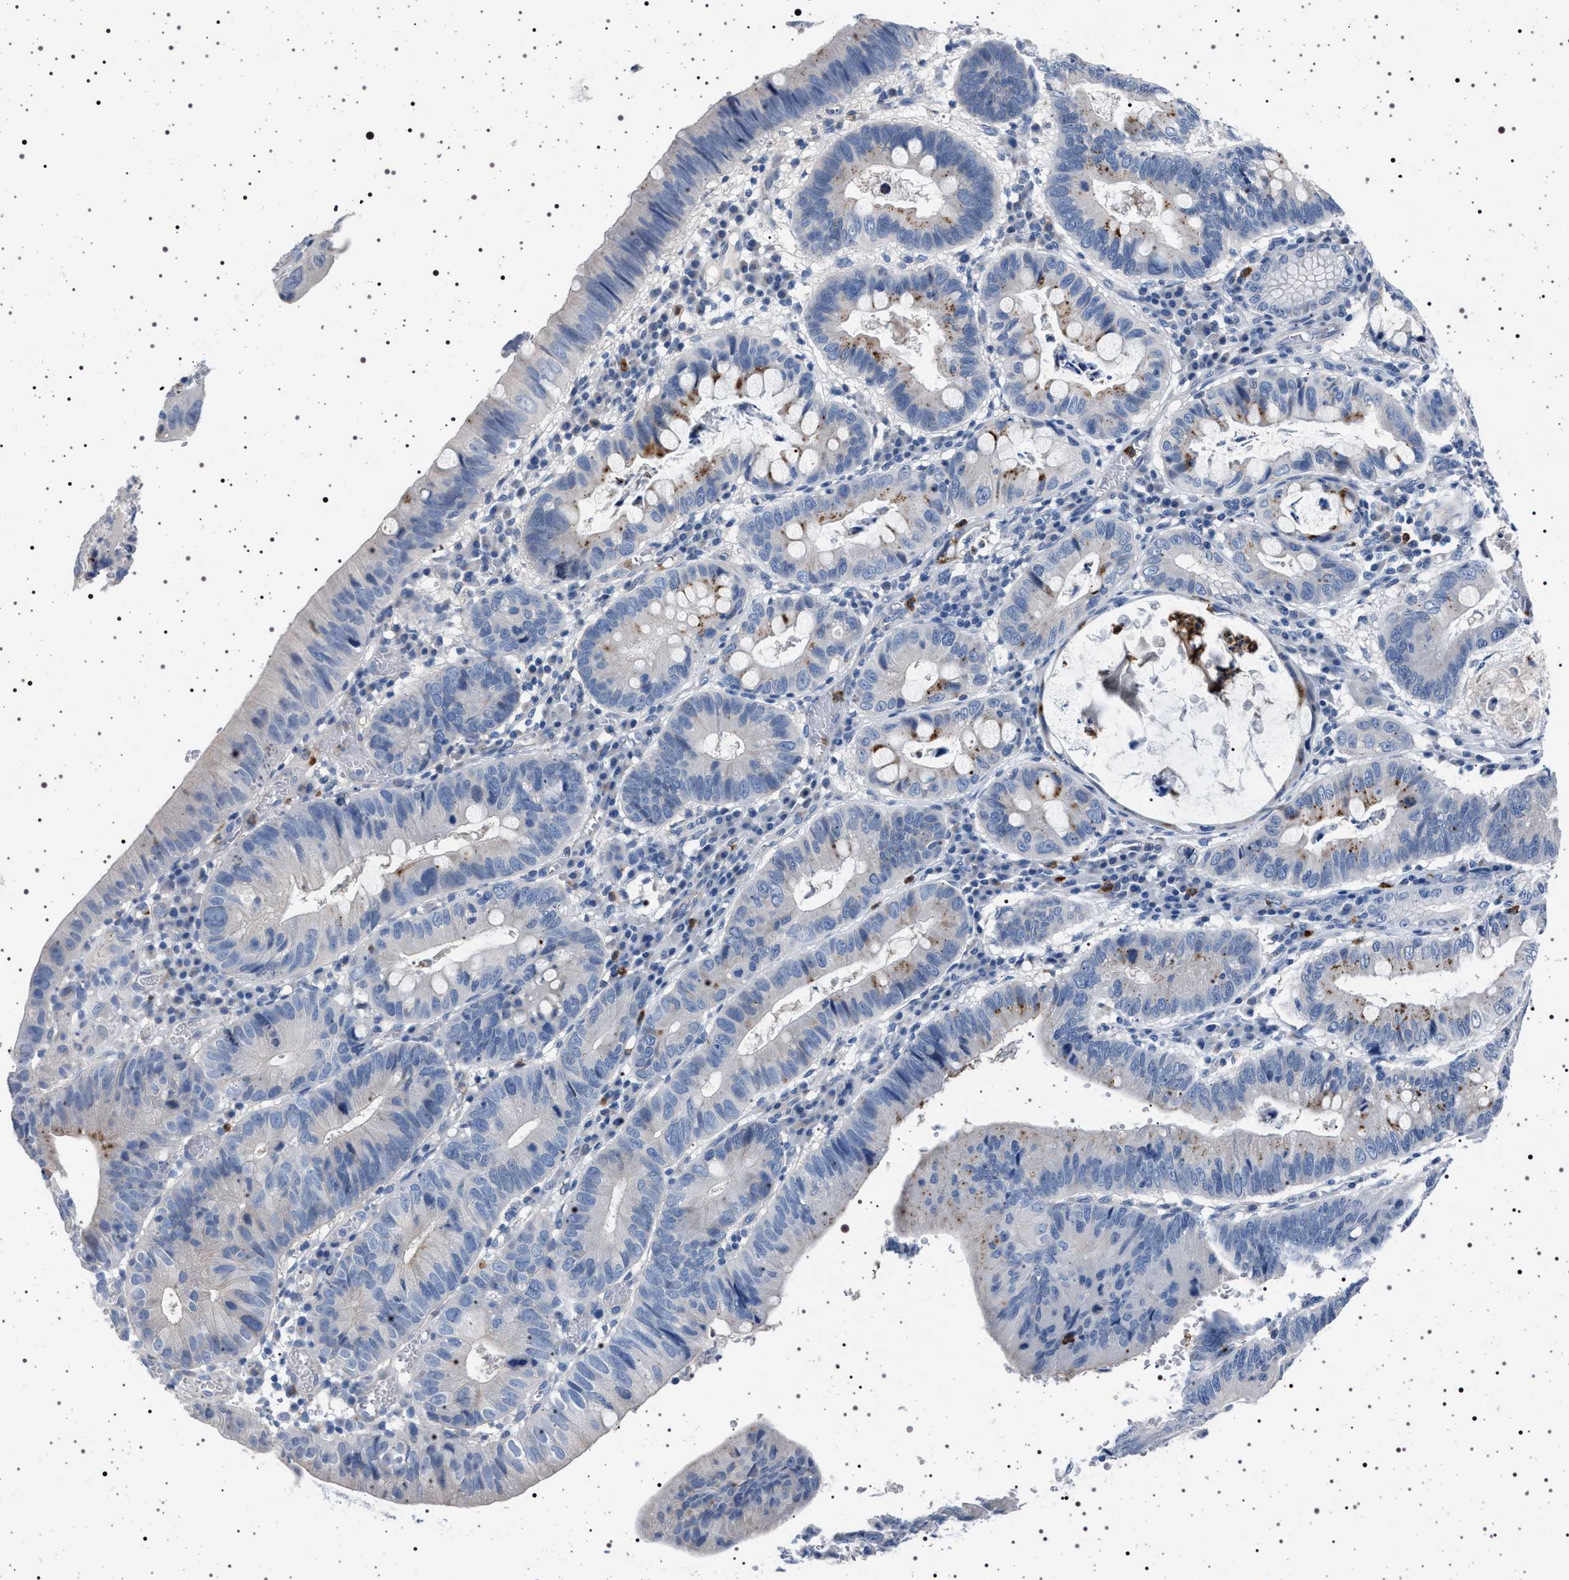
{"staining": {"intensity": "weak", "quantity": "<25%", "location": "cytoplasmic/membranous"}, "tissue": "stomach cancer", "cell_type": "Tumor cells", "image_type": "cancer", "snomed": [{"axis": "morphology", "description": "Adenocarcinoma, NOS"}, {"axis": "topography", "description": "Stomach"}], "caption": "Histopathology image shows no significant protein positivity in tumor cells of adenocarcinoma (stomach).", "gene": "NAT9", "patient": {"sex": "male", "age": 59}}